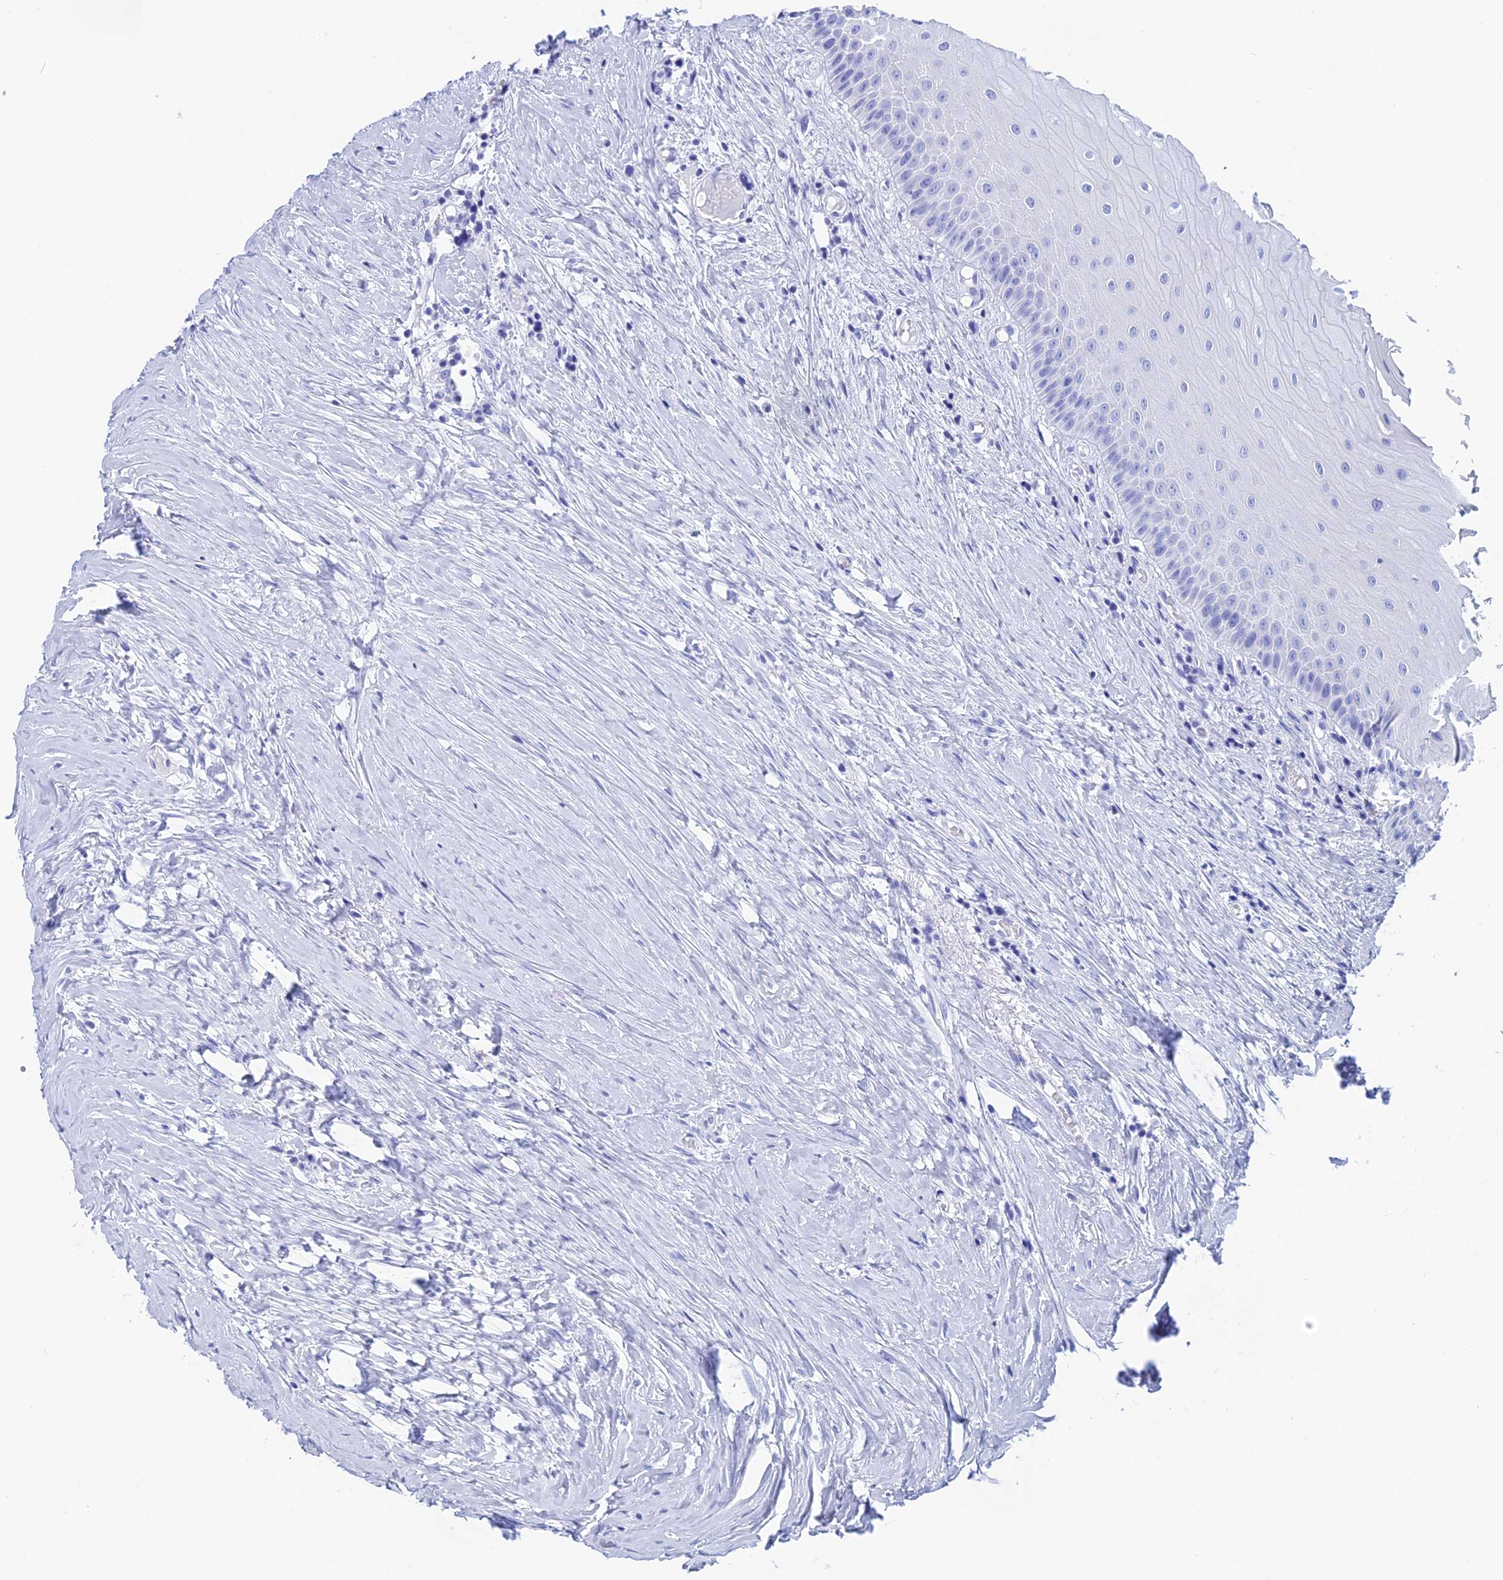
{"staining": {"intensity": "negative", "quantity": "none", "location": "none"}, "tissue": "oral mucosa", "cell_type": "Squamous epithelial cells", "image_type": "normal", "snomed": [{"axis": "morphology", "description": "Normal tissue, NOS"}, {"axis": "topography", "description": "Skeletal muscle"}, {"axis": "topography", "description": "Oral tissue"}, {"axis": "topography", "description": "Peripheral nerve tissue"}], "caption": "This image is of unremarkable oral mucosa stained with immunohistochemistry to label a protein in brown with the nuclei are counter-stained blue. There is no positivity in squamous epithelial cells.", "gene": "TEX101", "patient": {"sex": "female", "age": 84}}